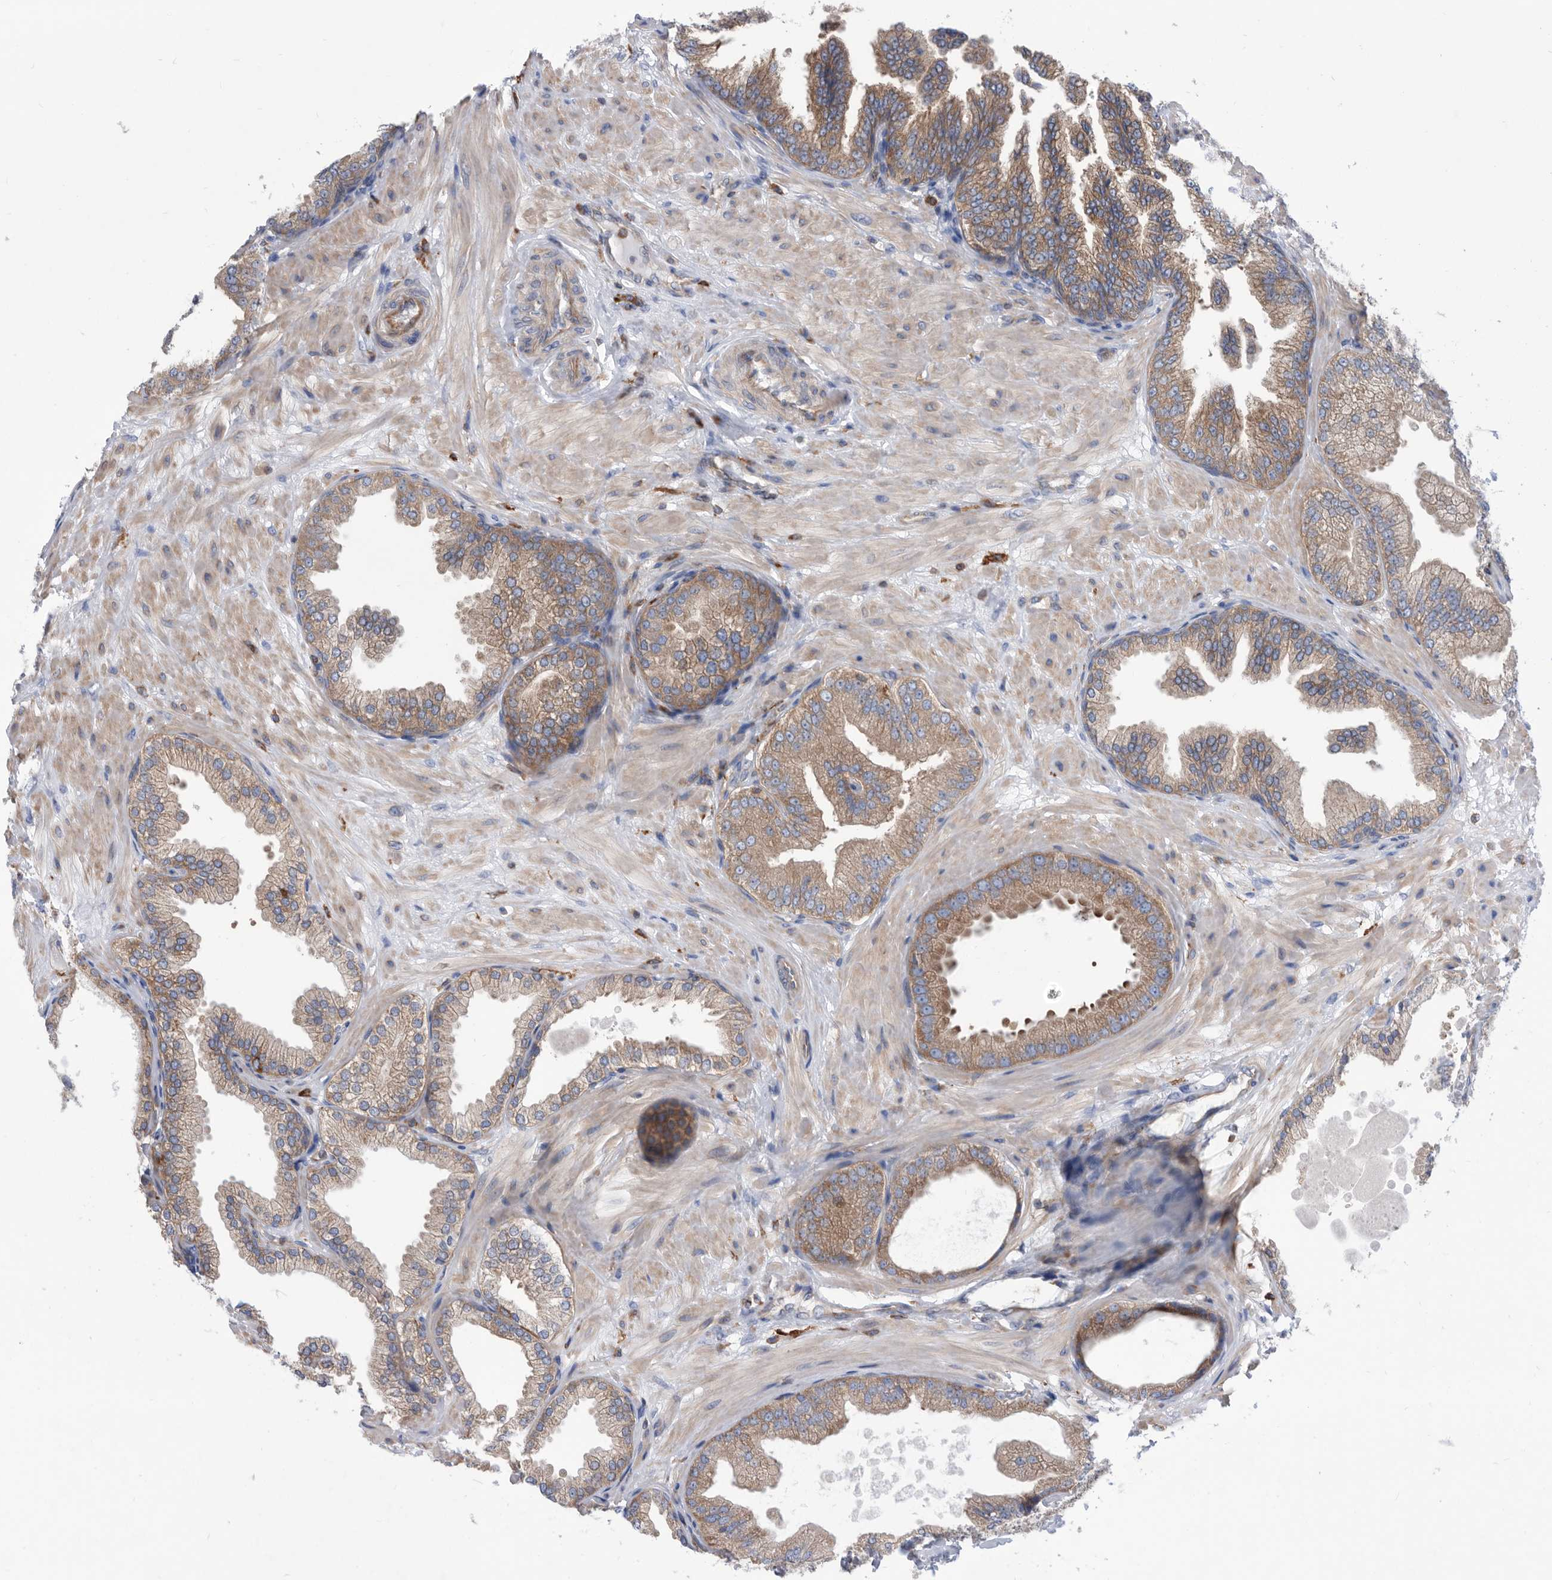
{"staining": {"intensity": "moderate", "quantity": ">75%", "location": "cytoplasmic/membranous"}, "tissue": "prostate cancer", "cell_type": "Tumor cells", "image_type": "cancer", "snomed": [{"axis": "morphology", "description": "Adenocarcinoma, Low grade"}, {"axis": "topography", "description": "Prostate"}], "caption": "Immunohistochemistry (IHC) staining of adenocarcinoma (low-grade) (prostate), which shows medium levels of moderate cytoplasmic/membranous expression in about >75% of tumor cells indicating moderate cytoplasmic/membranous protein expression. The staining was performed using DAB (brown) for protein detection and nuclei were counterstained in hematoxylin (blue).", "gene": "SMG7", "patient": {"sex": "male", "age": 63}}